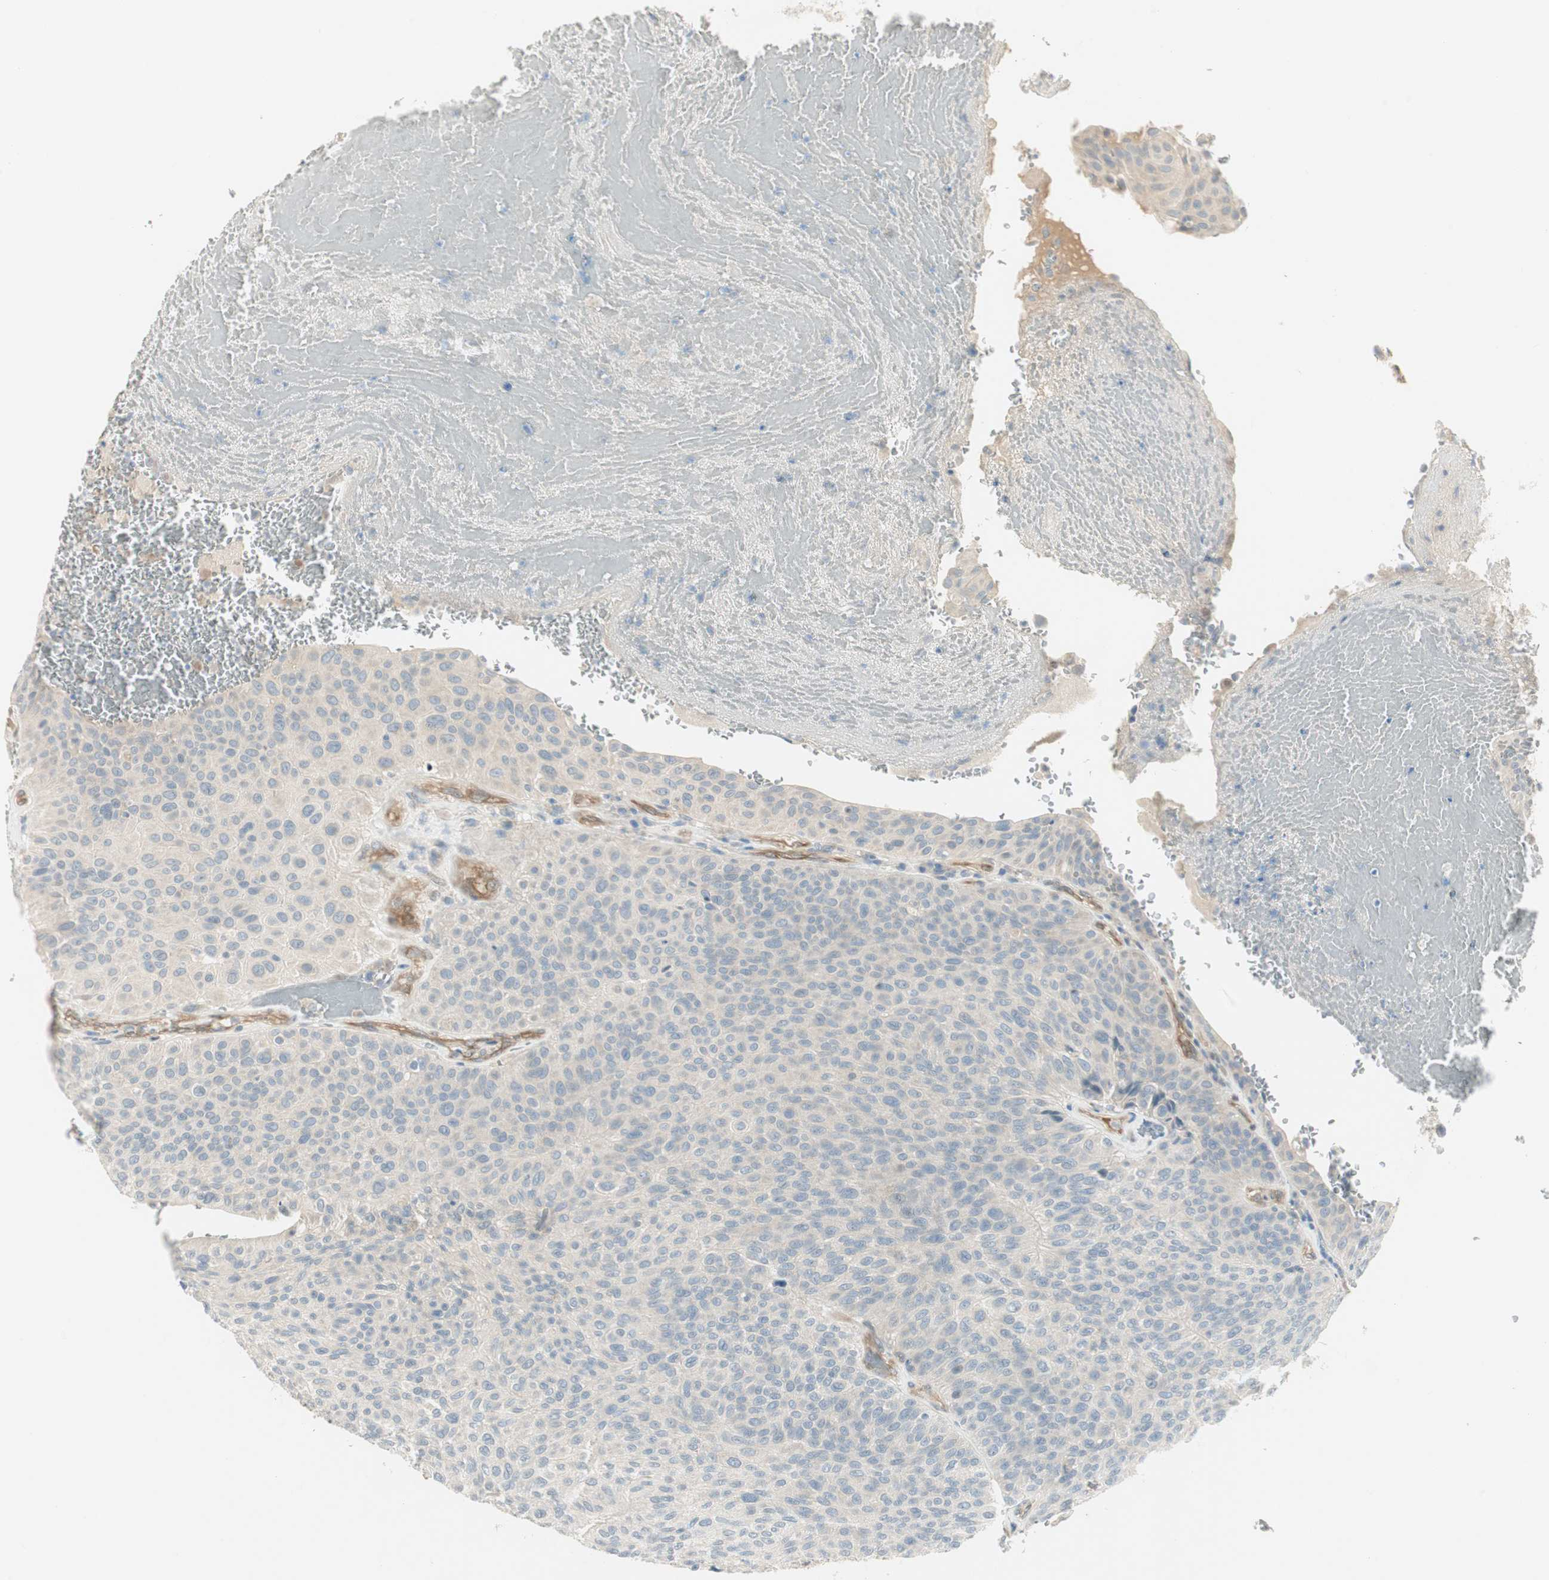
{"staining": {"intensity": "negative", "quantity": "none", "location": "none"}, "tissue": "urothelial cancer", "cell_type": "Tumor cells", "image_type": "cancer", "snomed": [{"axis": "morphology", "description": "Urothelial carcinoma, High grade"}, {"axis": "topography", "description": "Urinary bladder"}], "caption": "The photomicrograph reveals no staining of tumor cells in urothelial carcinoma (high-grade). (Immunohistochemistry (ihc), brightfield microscopy, high magnification).", "gene": "STON1-GTF2A1L", "patient": {"sex": "male", "age": 66}}